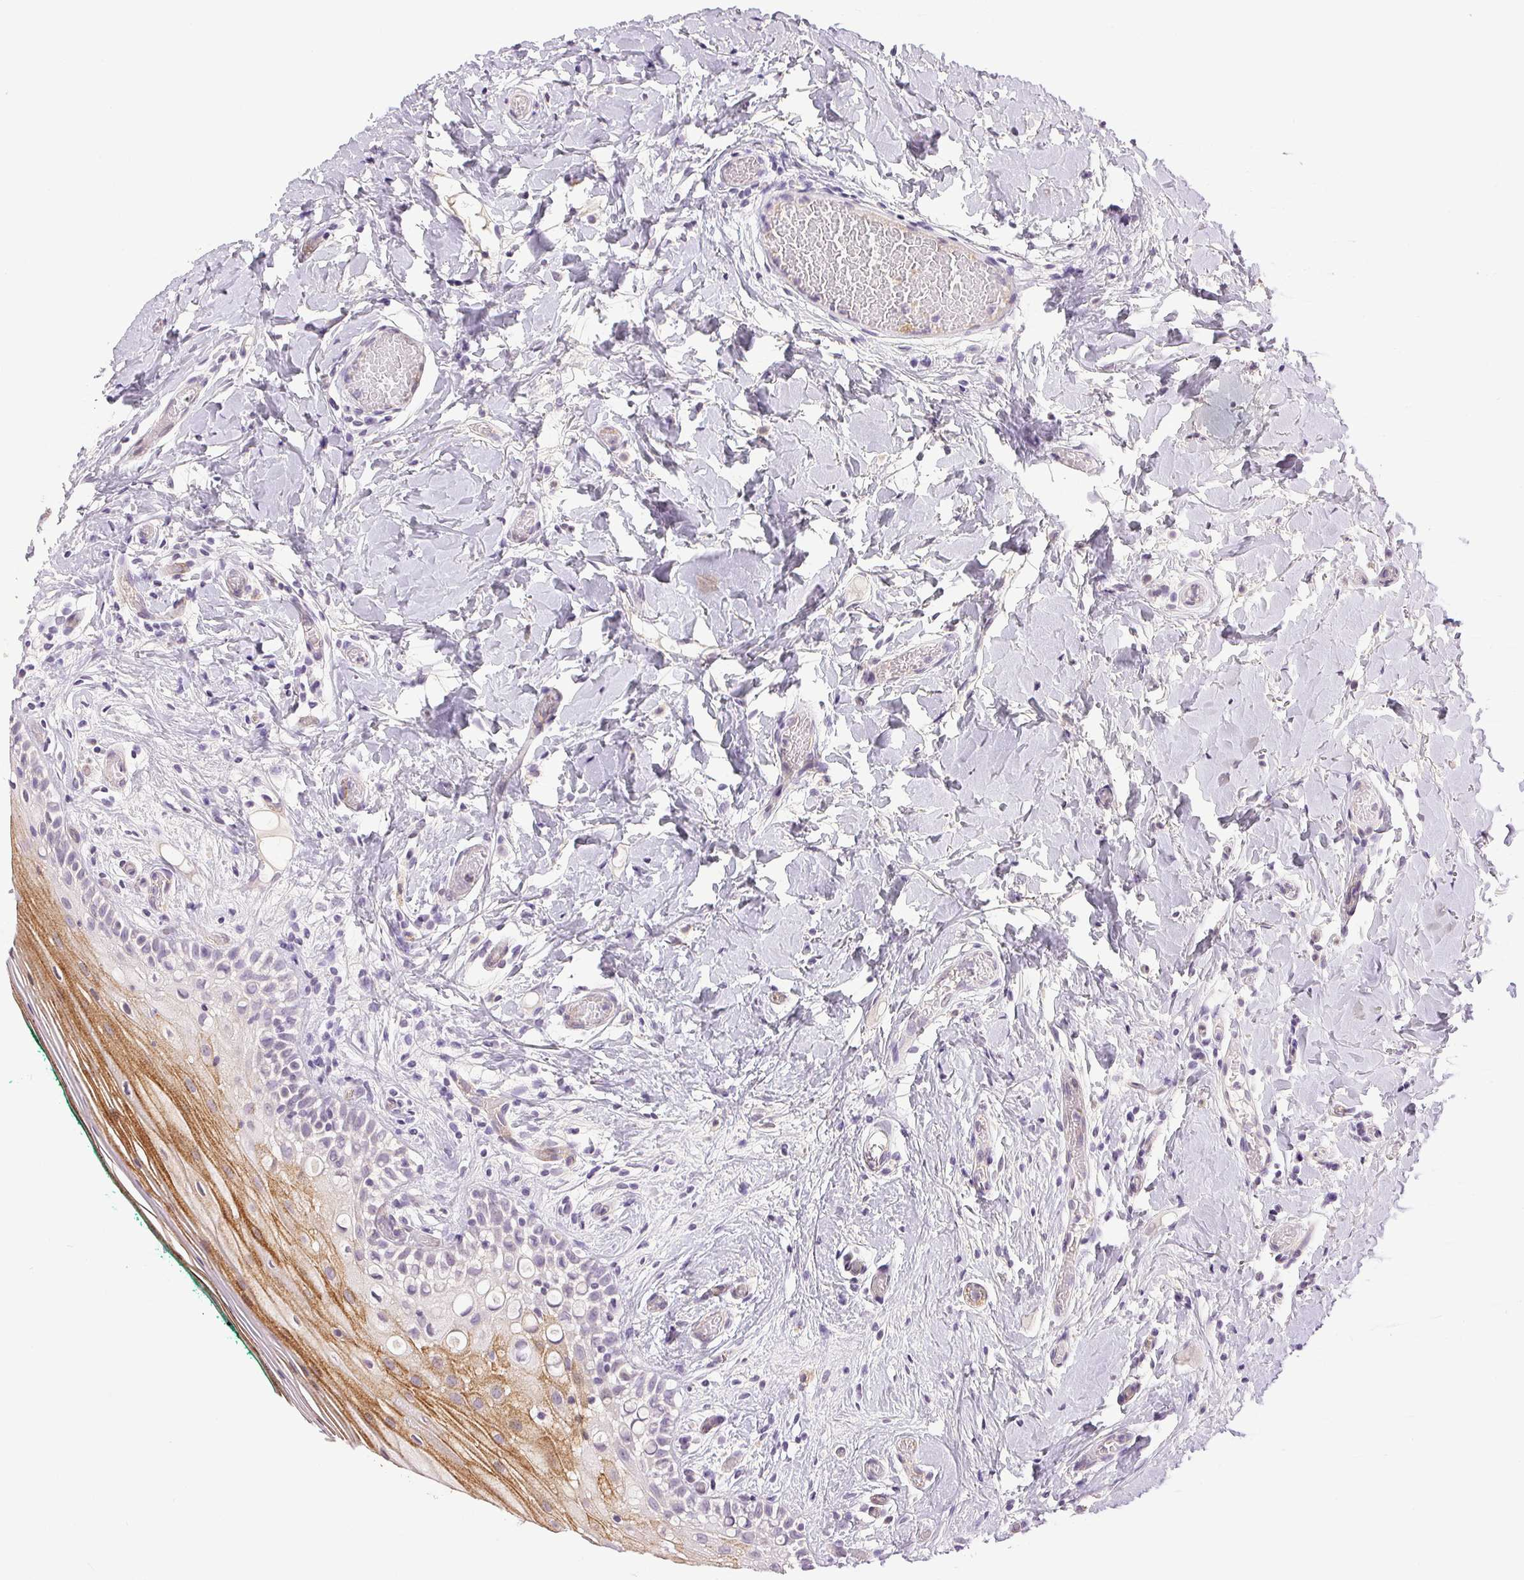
{"staining": {"intensity": "moderate", "quantity": "25%-75%", "location": "cytoplasmic/membranous,nuclear"}, "tissue": "oral mucosa", "cell_type": "Squamous epithelial cells", "image_type": "normal", "snomed": [{"axis": "morphology", "description": "Normal tissue, NOS"}, {"axis": "topography", "description": "Oral tissue"}], "caption": "Protein analysis of normal oral mucosa reveals moderate cytoplasmic/membranous,nuclear expression in approximately 25%-75% of squamous epithelial cells.", "gene": "PLCB1", "patient": {"sex": "female", "age": 83}}